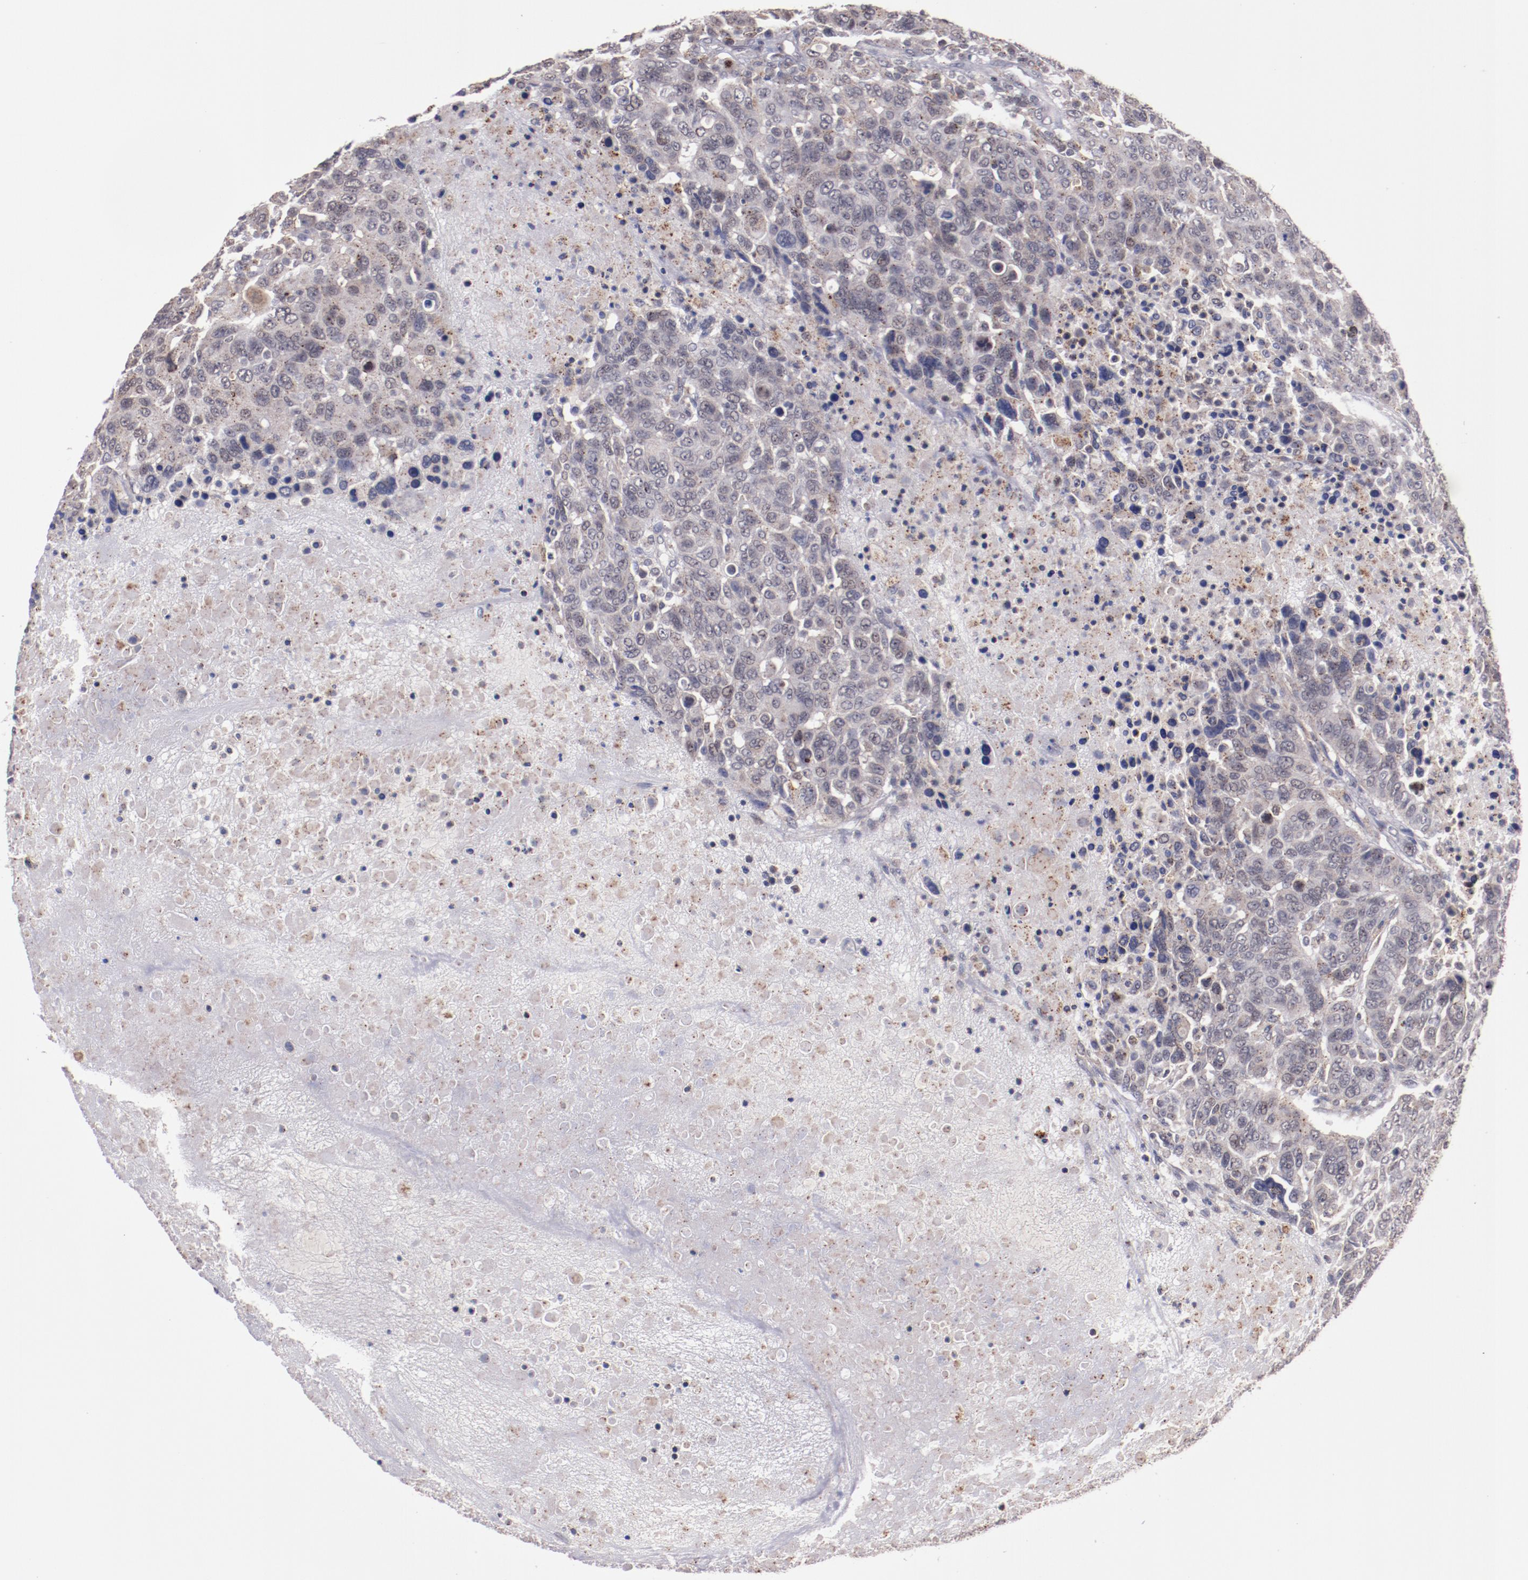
{"staining": {"intensity": "negative", "quantity": "none", "location": "none"}, "tissue": "breast cancer", "cell_type": "Tumor cells", "image_type": "cancer", "snomed": [{"axis": "morphology", "description": "Duct carcinoma"}, {"axis": "topography", "description": "Breast"}], "caption": "Tumor cells are negative for protein expression in human invasive ductal carcinoma (breast).", "gene": "SYP", "patient": {"sex": "female", "age": 37}}